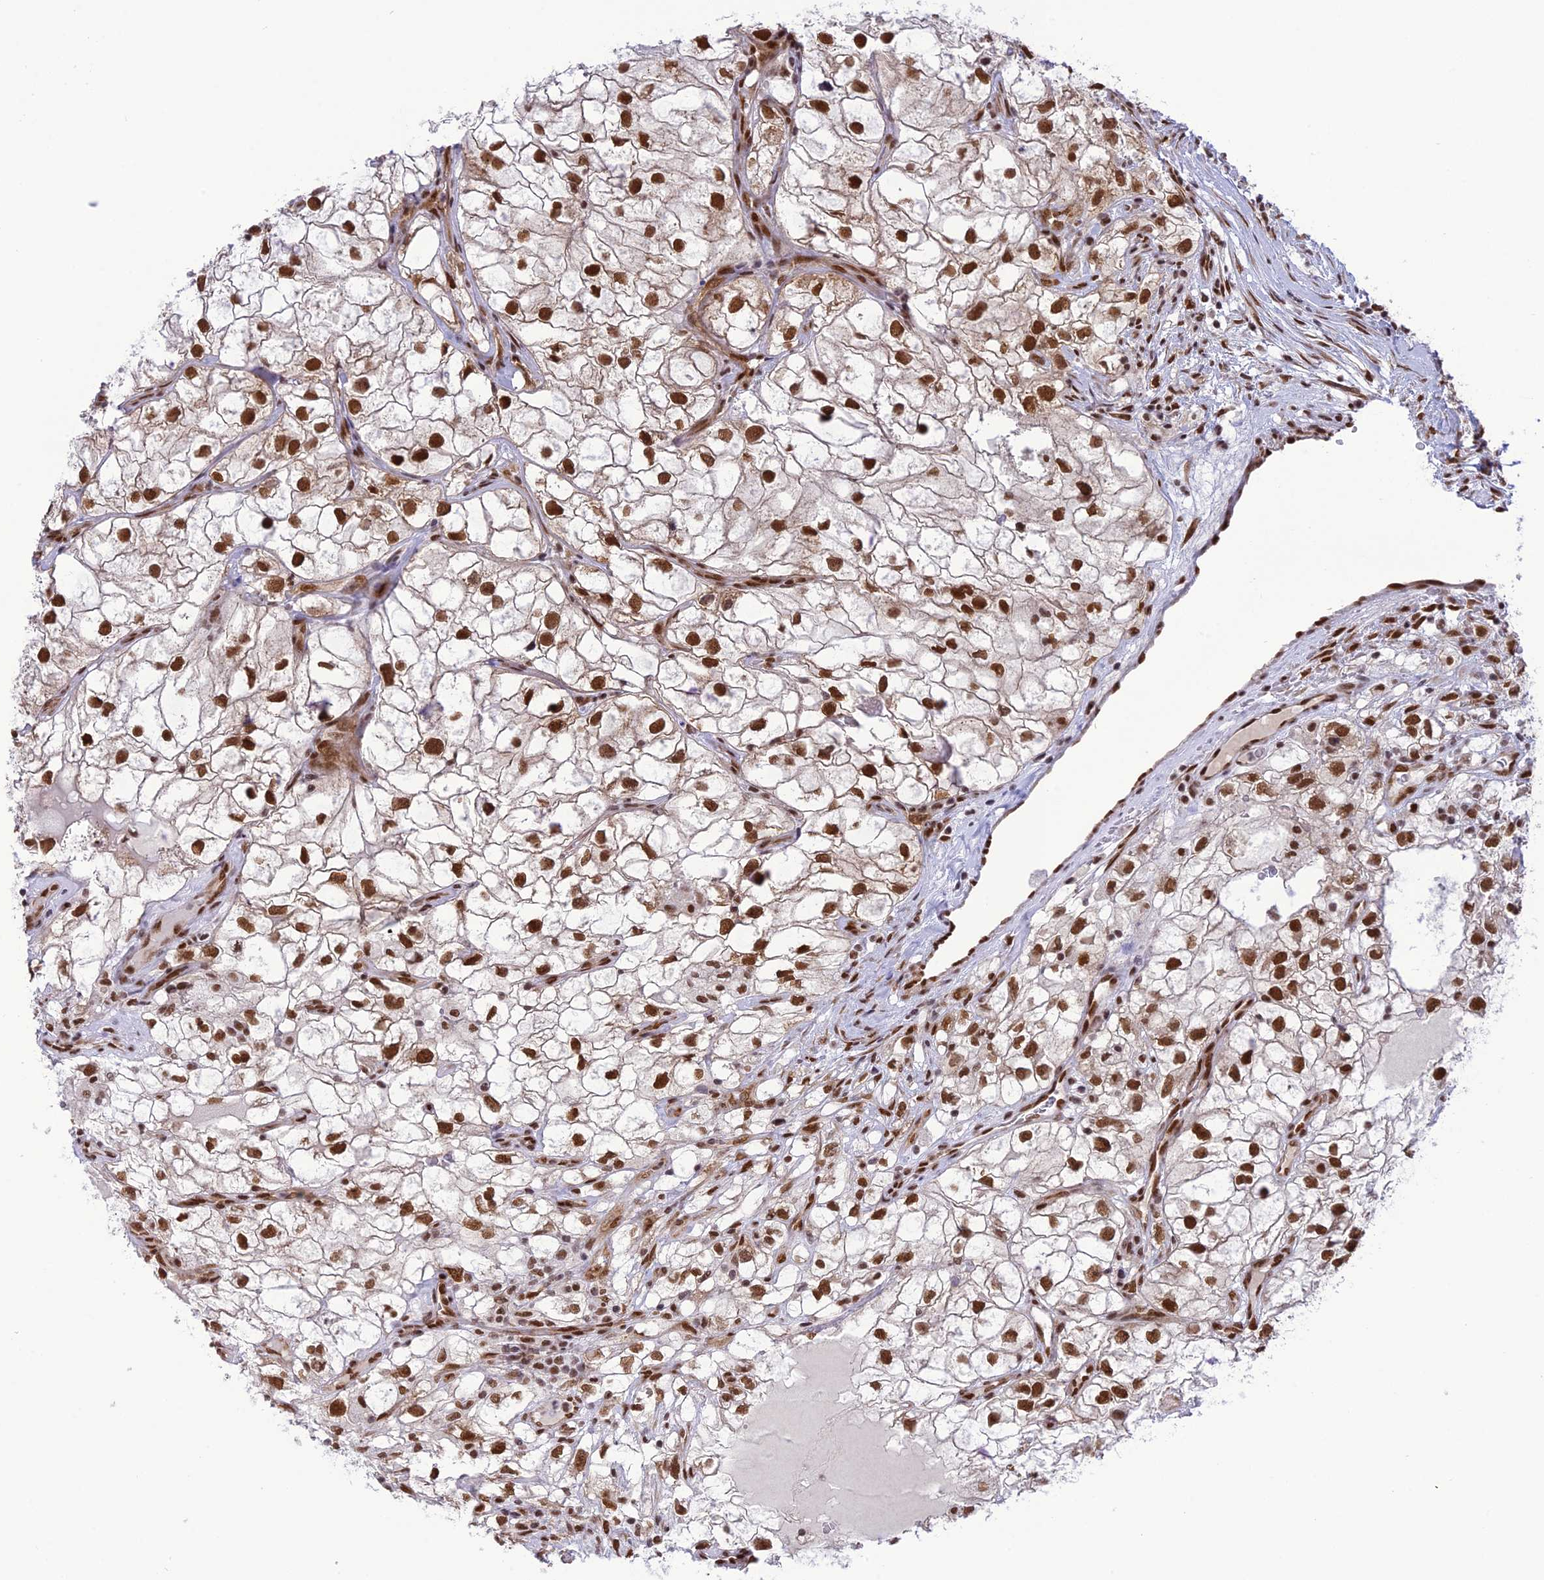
{"staining": {"intensity": "strong", "quantity": ">75%", "location": "nuclear"}, "tissue": "renal cancer", "cell_type": "Tumor cells", "image_type": "cancer", "snomed": [{"axis": "morphology", "description": "Adenocarcinoma, NOS"}, {"axis": "topography", "description": "Kidney"}], "caption": "A brown stain labels strong nuclear staining of a protein in adenocarcinoma (renal) tumor cells.", "gene": "DDX1", "patient": {"sex": "male", "age": 59}}